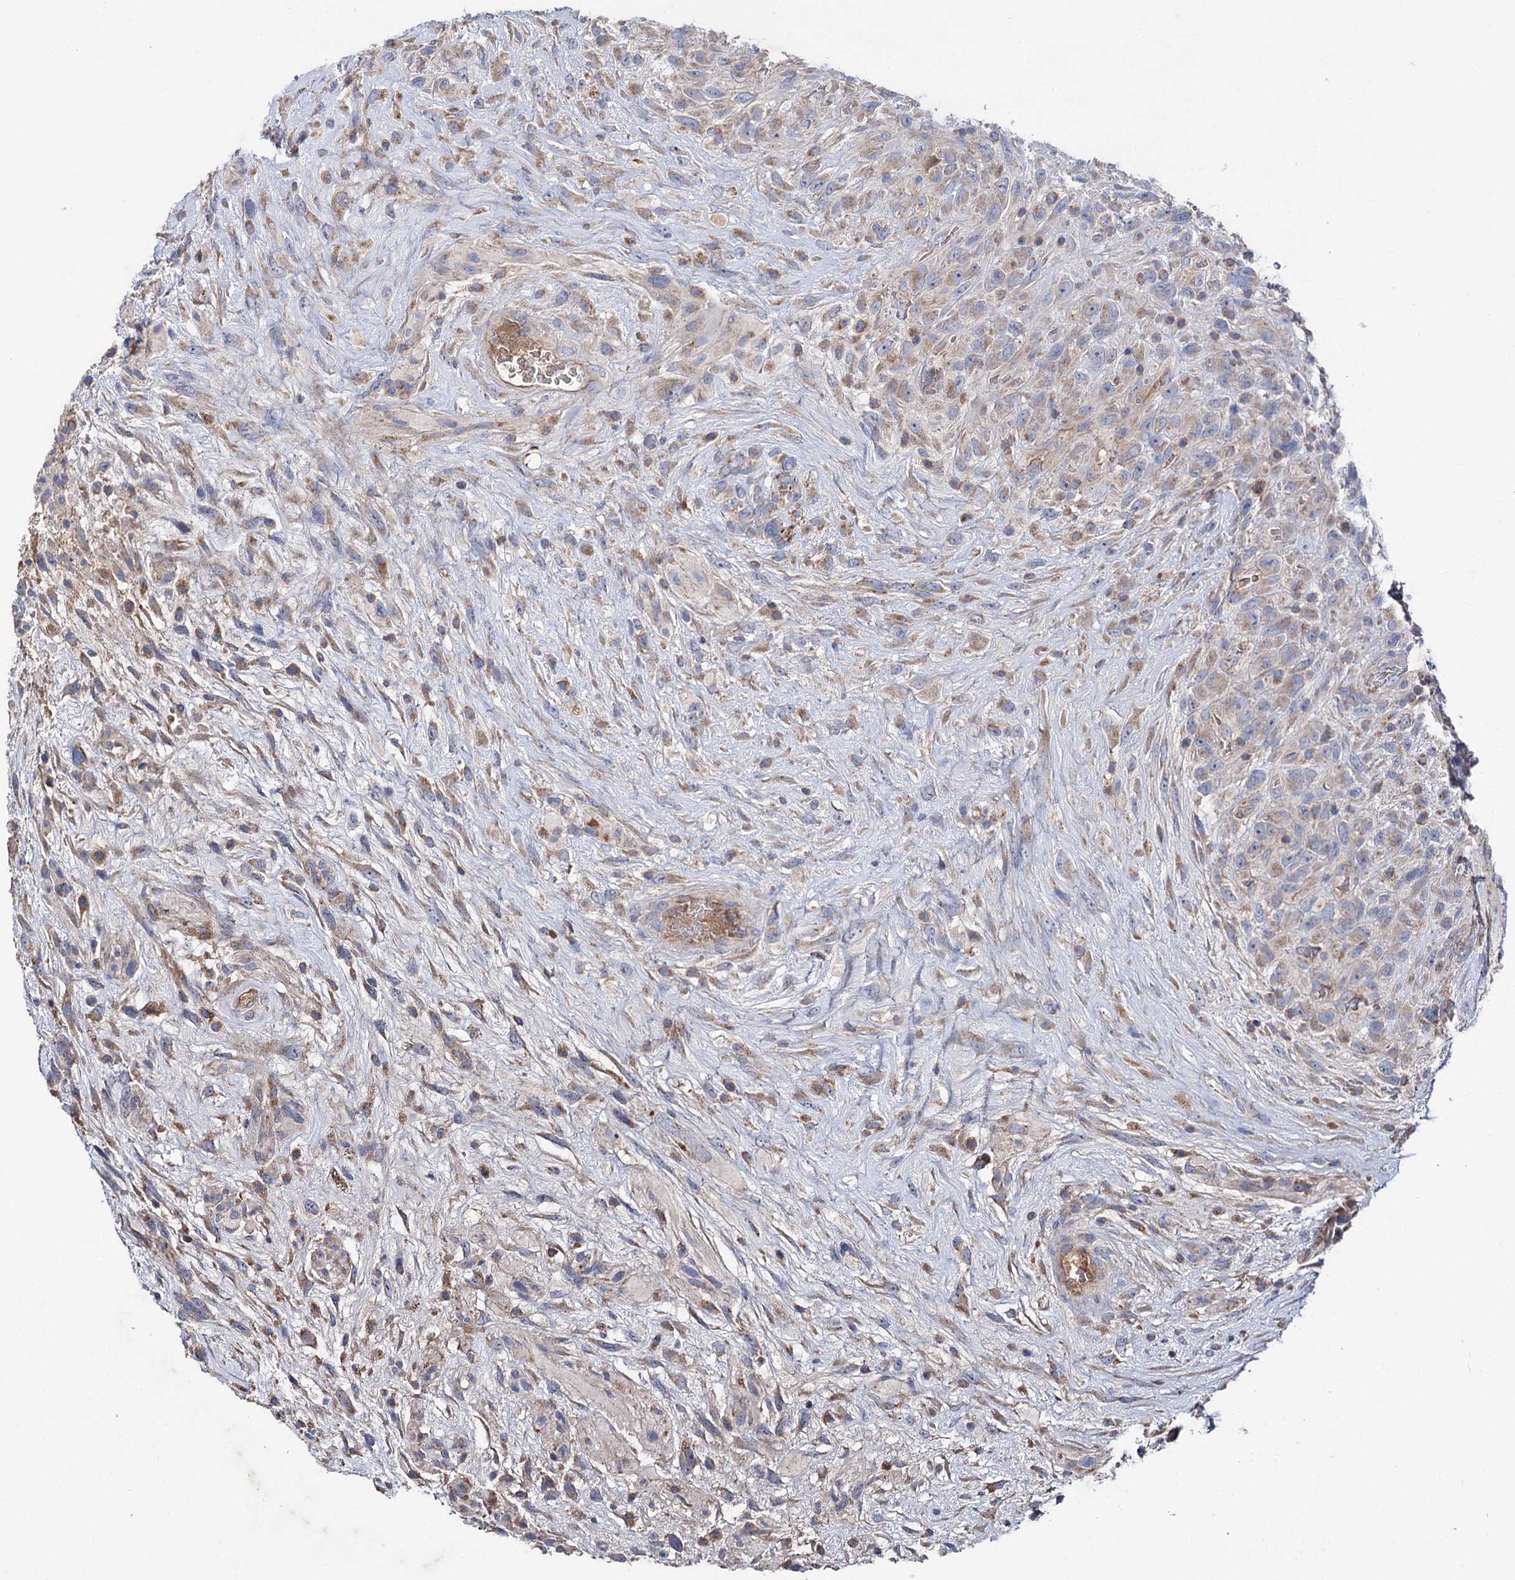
{"staining": {"intensity": "weak", "quantity": "25%-75%", "location": "cytoplasmic/membranous"}, "tissue": "glioma", "cell_type": "Tumor cells", "image_type": "cancer", "snomed": [{"axis": "morphology", "description": "Glioma, malignant, High grade"}, {"axis": "topography", "description": "Brain"}], "caption": "The photomicrograph exhibits a brown stain indicating the presence of a protein in the cytoplasmic/membranous of tumor cells in high-grade glioma (malignant).", "gene": "CLPB", "patient": {"sex": "male", "age": 61}}